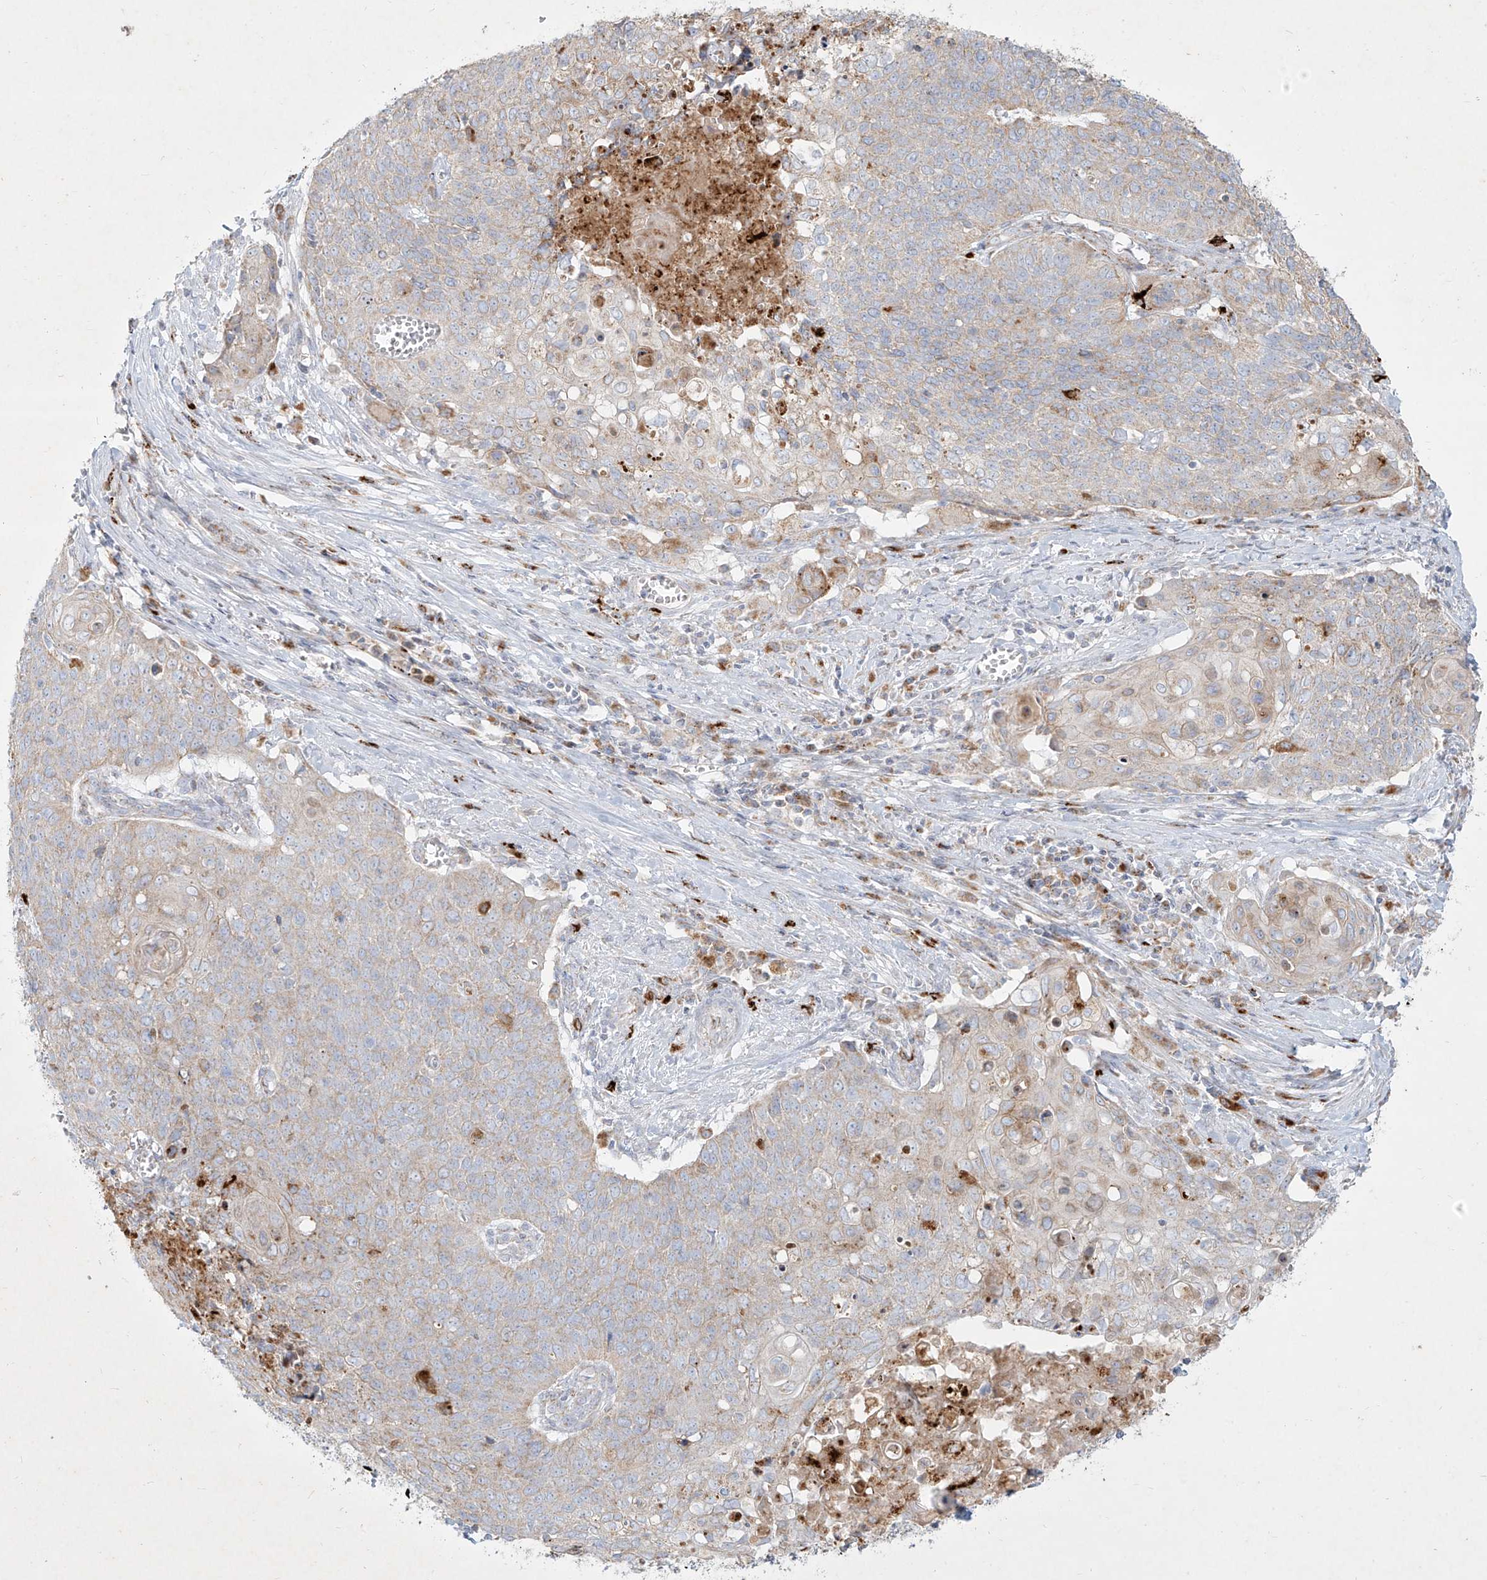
{"staining": {"intensity": "weak", "quantity": "<25%", "location": "cytoplasmic/membranous"}, "tissue": "cervical cancer", "cell_type": "Tumor cells", "image_type": "cancer", "snomed": [{"axis": "morphology", "description": "Squamous cell carcinoma, NOS"}, {"axis": "topography", "description": "Cervix"}], "caption": "Squamous cell carcinoma (cervical) was stained to show a protein in brown. There is no significant expression in tumor cells.", "gene": "MTX2", "patient": {"sex": "female", "age": 39}}